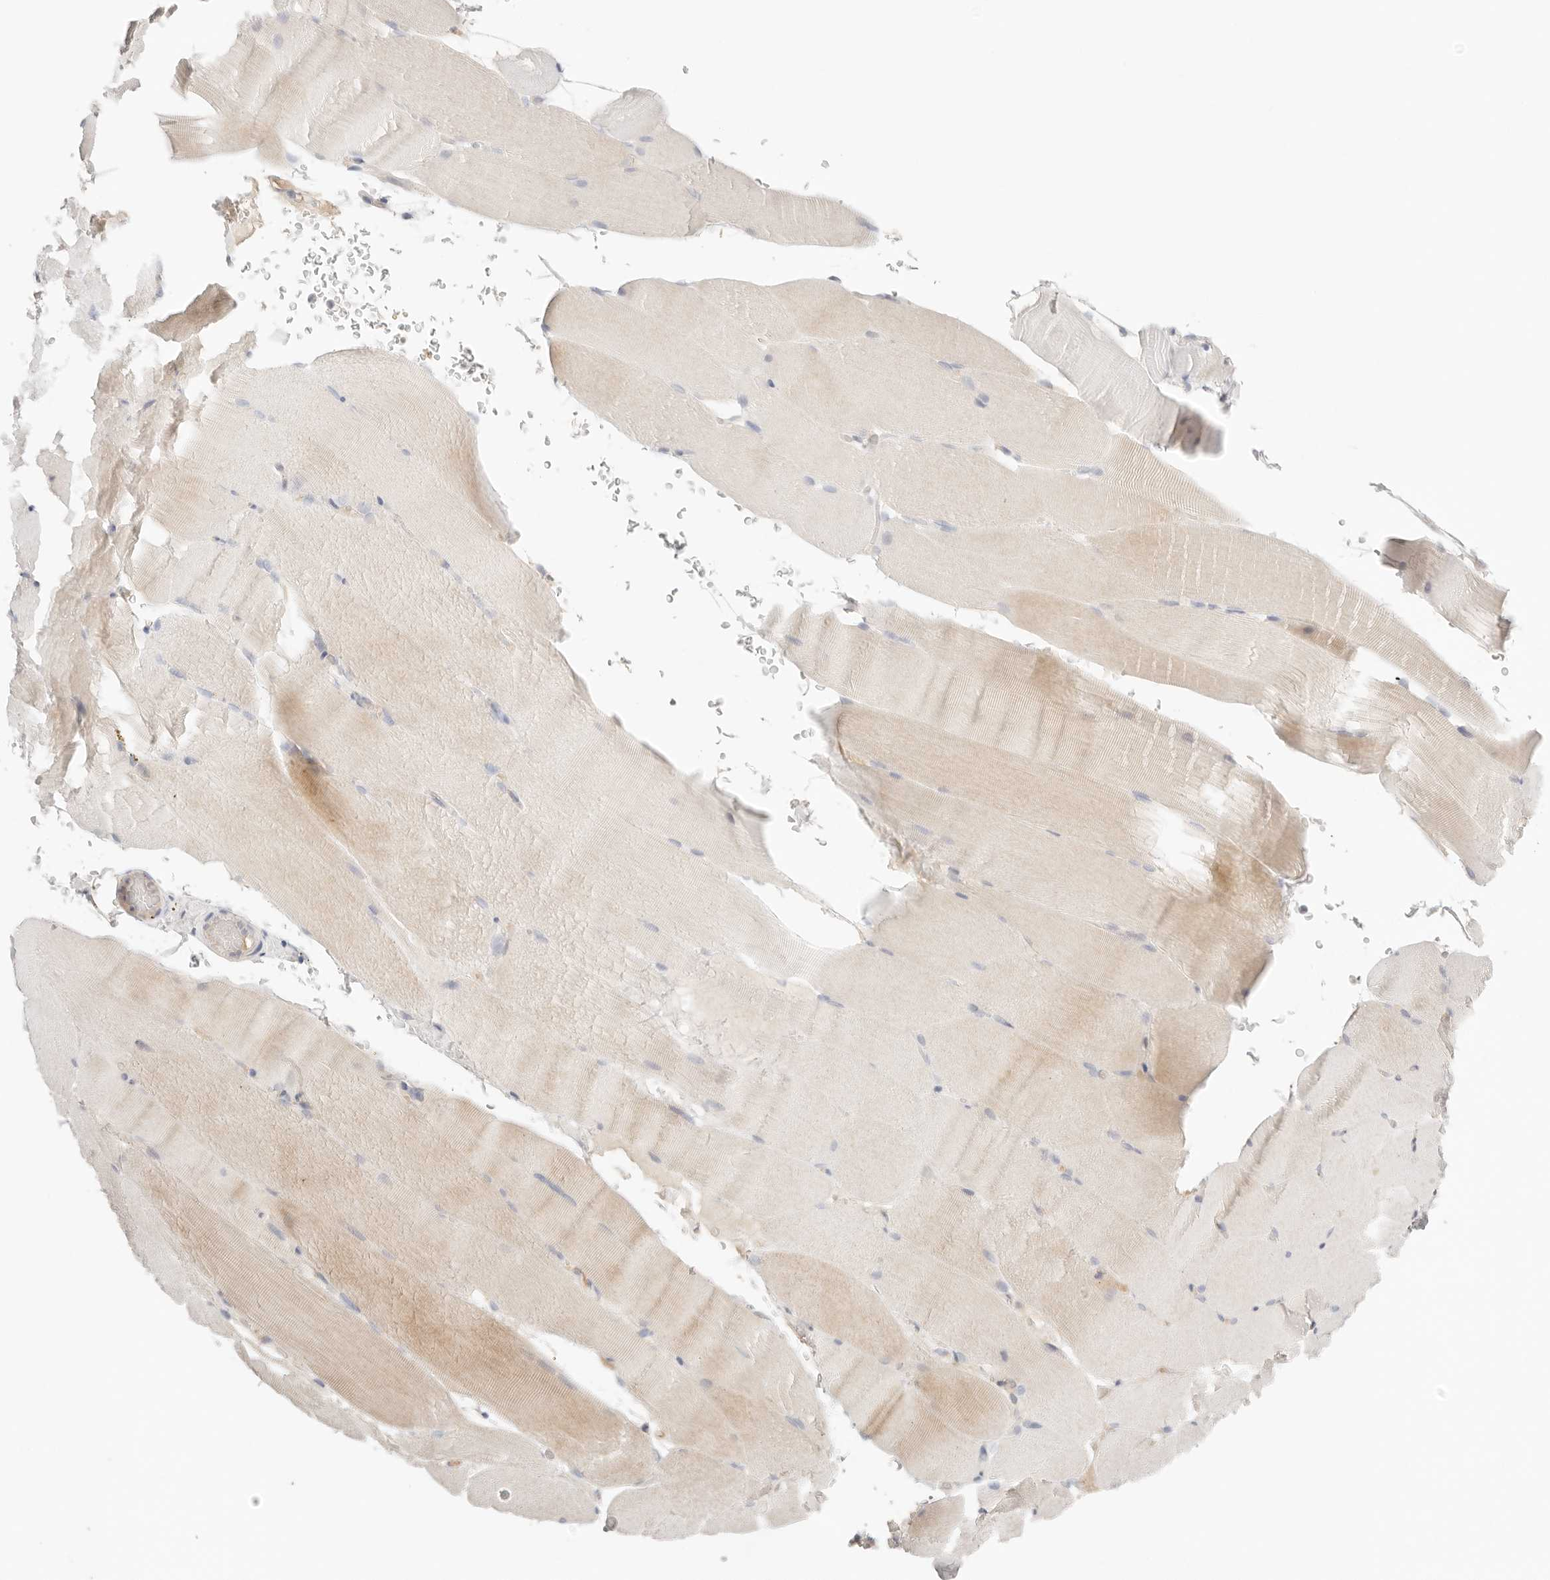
{"staining": {"intensity": "weak", "quantity": "<25%", "location": "cytoplasmic/membranous"}, "tissue": "skeletal muscle", "cell_type": "Myocytes", "image_type": "normal", "snomed": [{"axis": "morphology", "description": "Normal tissue, NOS"}, {"axis": "topography", "description": "Skeletal muscle"}, {"axis": "topography", "description": "Parathyroid gland"}], "caption": "This is a photomicrograph of immunohistochemistry staining of unremarkable skeletal muscle, which shows no expression in myocytes.", "gene": "CEP120", "patient": {"sex": "female", "age": 37}}